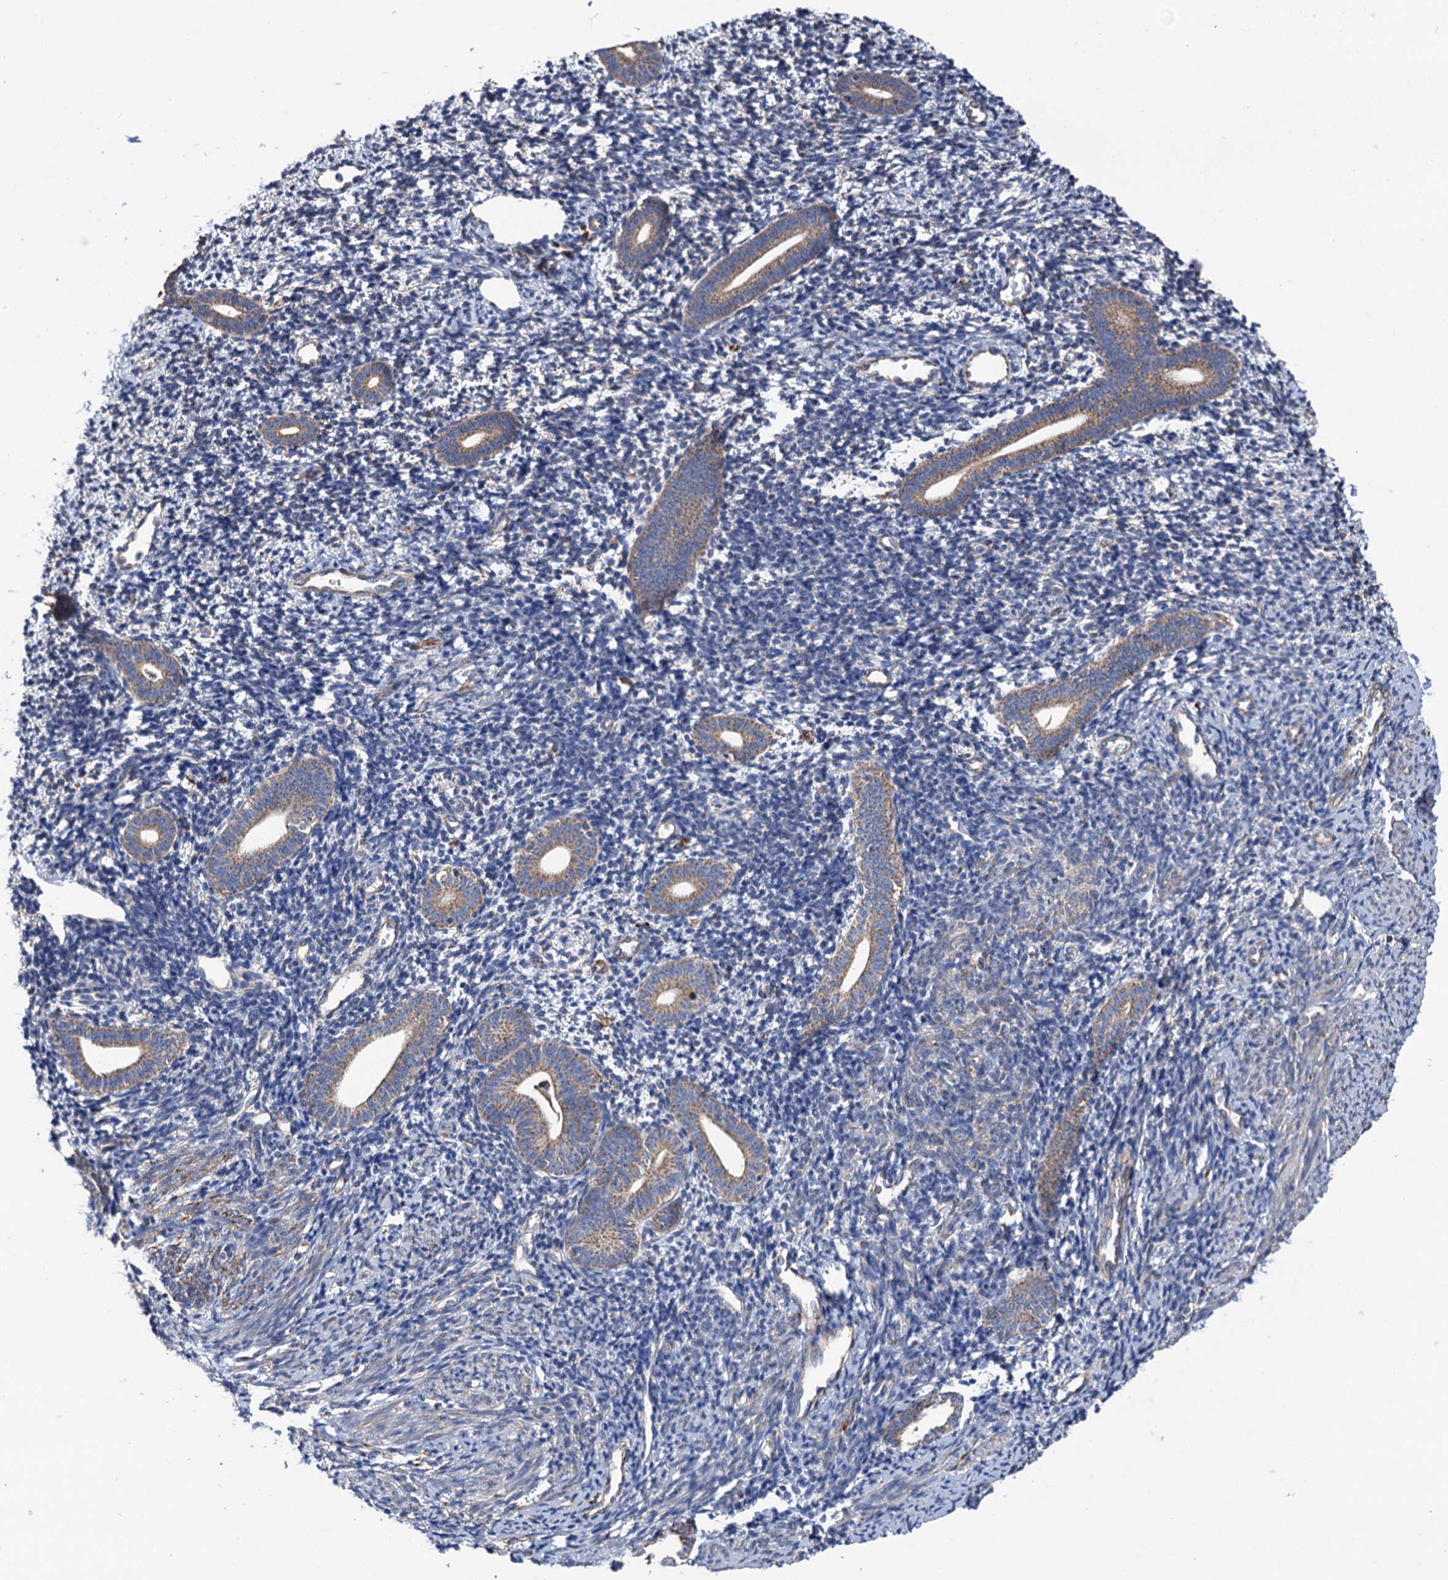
{"staining": {"intensity": "negative", "quantity": "none", "location": "none"}, "tissue": "endometrium", "cell_type": "Cells in endometrial stroma", "image_type": "normal", "snomed": [{"axis": "morphology", "description": "Normal tissue, NOS"}, {"axis": "topography", "description": "Endometrium"}], "caption": "Micrograph shows no protein positivity in cells in endometrial stroma of unremarkable endometrium.", "gene": "SUCLA2", "patient": {"sex": "female", "age": 56}}